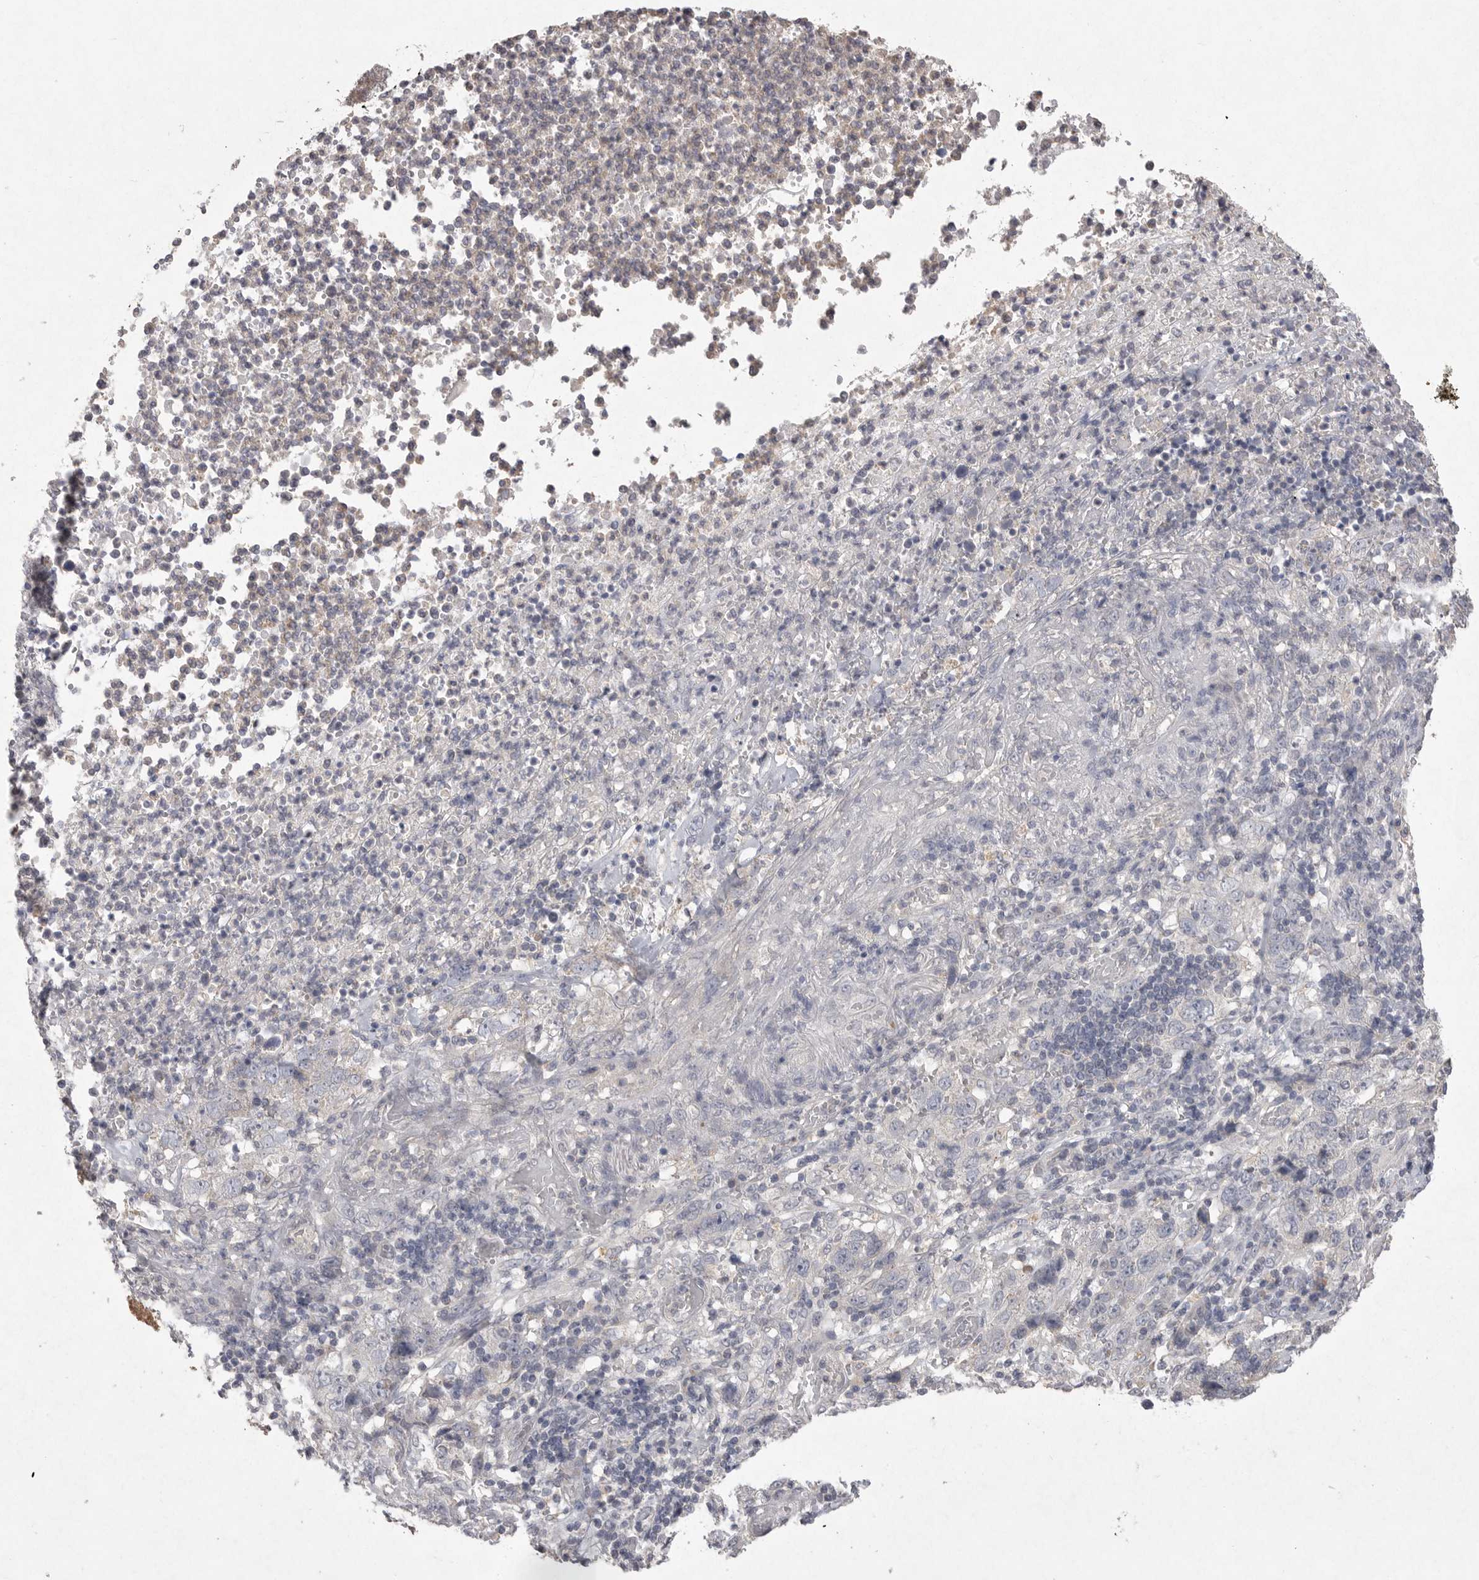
{"staining": {"intensity": "negative", "quantity": "none", "location": "none"}, "tissue": "stomach cancer", "cell_type": "Tumor cells", "image_type": "cancer", "snomed": [{"axis": "morphology", "description": "Adenocarcinoma, NOS"}, {"axis": "topography", "description": "Stomach"}], "caption": "Tumor cells show no significant protein positivity in stomach adenocarcinoma.", "gene": "VANGL2", "patient": {"sex": "male", "age": 48}}